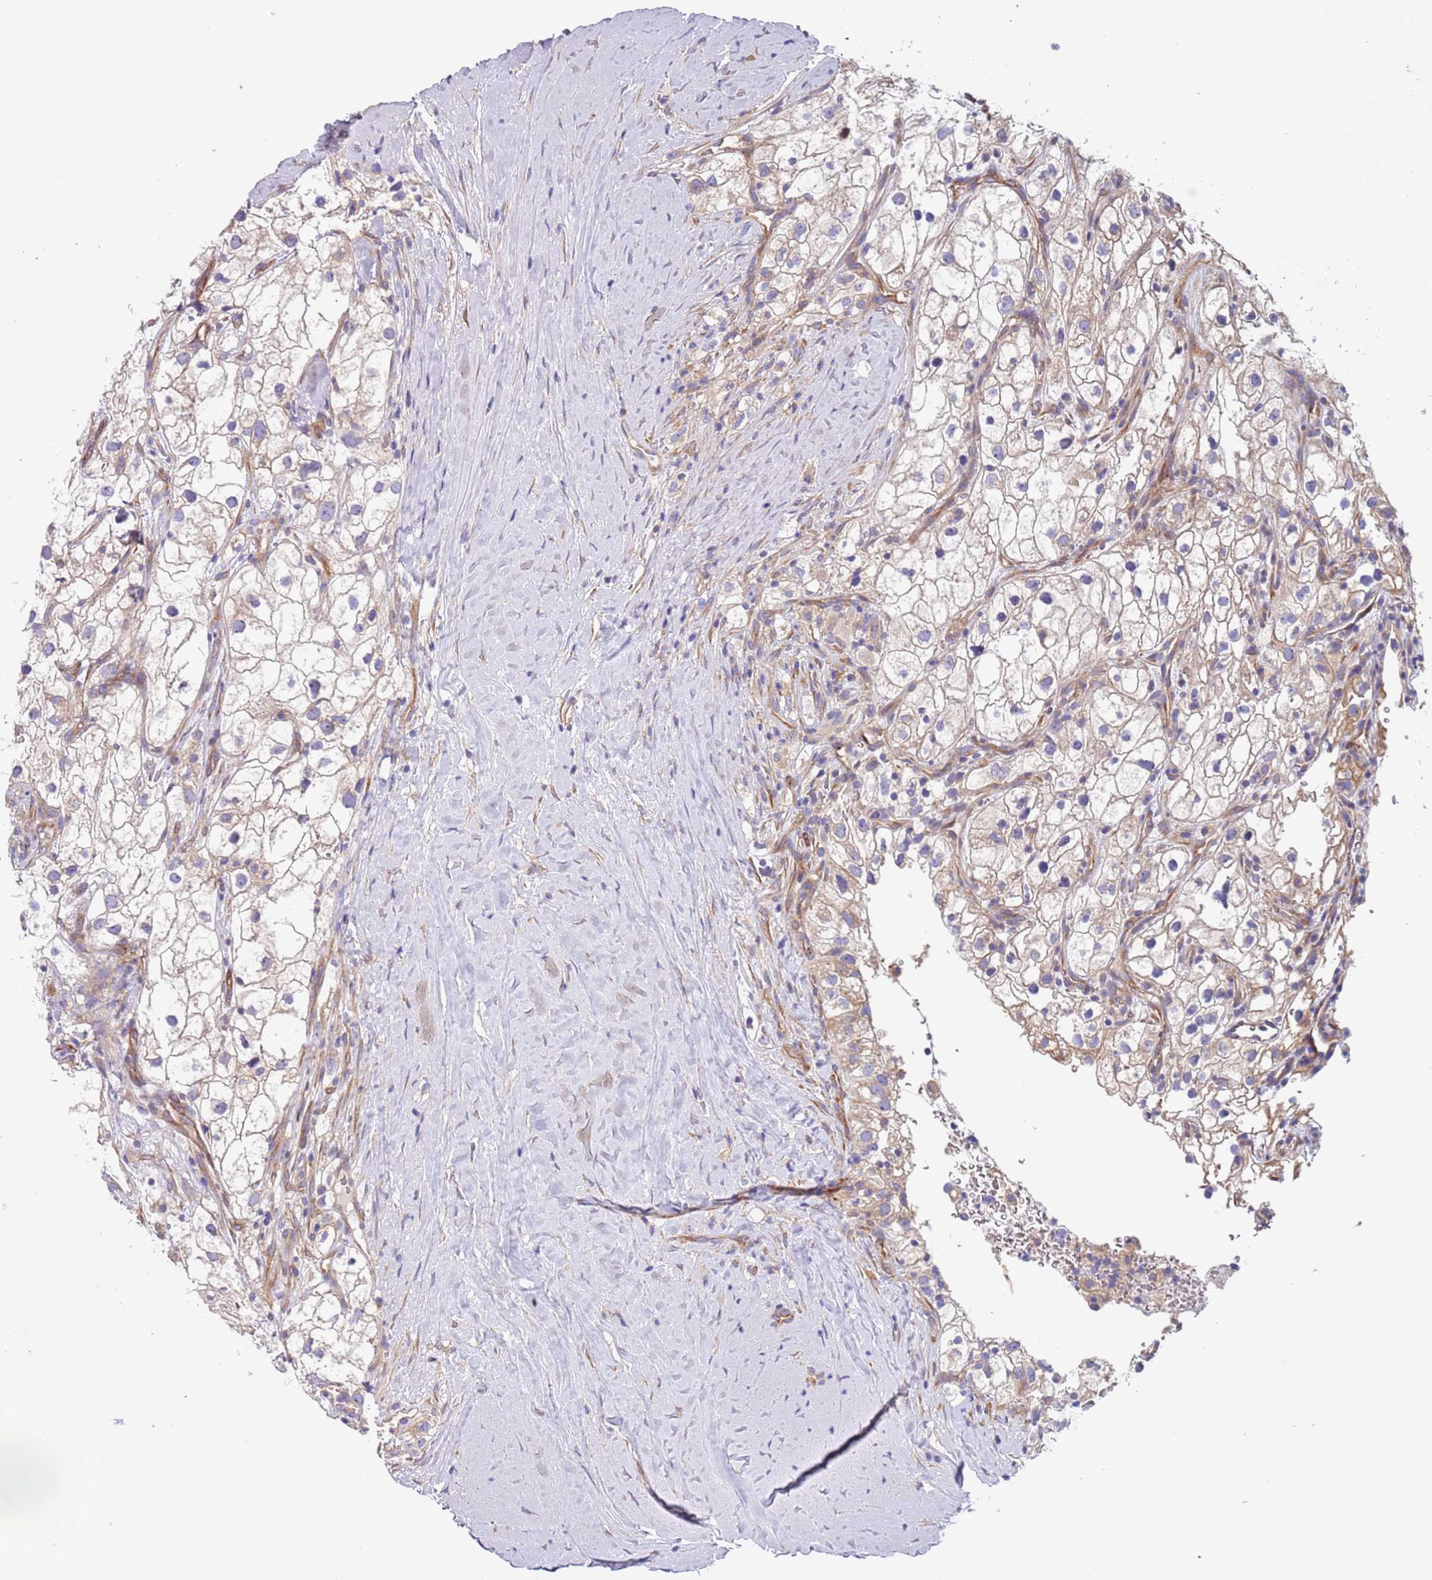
{"staining": {"intensity": "negative", "quantity": "none", "location": "none"}, "tissue": "renal cancer", "cell_type": "Tumor cells", "image_type": "cancer", "snomed": [{"axis": "morphology", "description": "Adenocarcinoma, NOS"}, {"axis": "topography", "description": "Kidney"}], "caption": "This image is of renal cancer stained with immunohistochemistry (IHC) to label a protein in brown with the nuclei are counter-stained blue. There is no staining in tumor cells.", "gene": "LAMB4", "patient": {"sex": "male", "age": 59}}